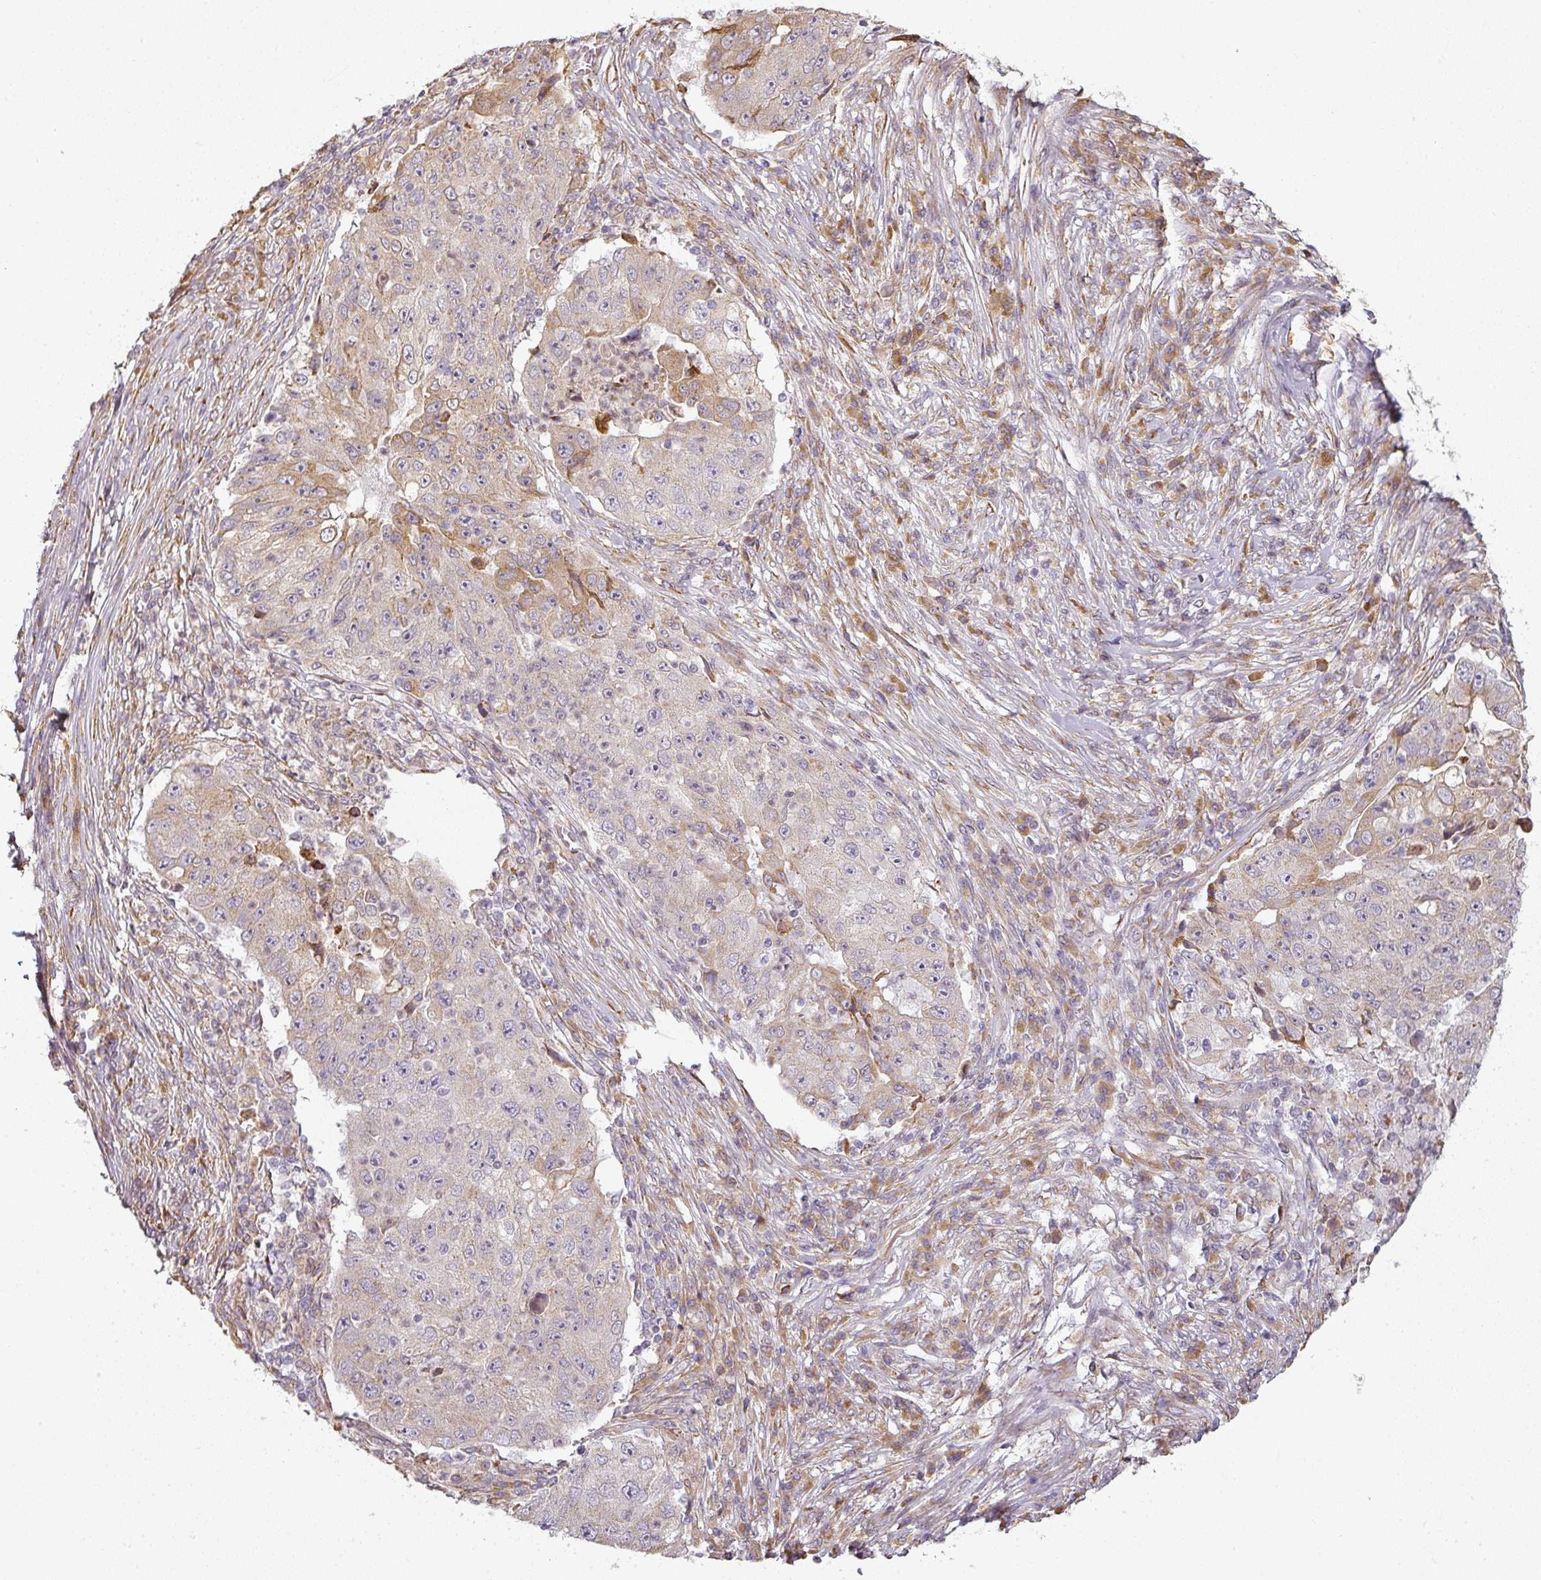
{"staining": {"intensity": "weak", "quantity": "25%-75%", "location": "cytoplasmic/membranous"}, "tissue": "lung cancer", "cell_type": "Tumor cells", "image_type": "cancer", "snomed": [{"axis": "morphology", "description": "Squamous cell carcinoma, NOS"}, {"axis": "topography", "description": "Lung"}], "caption": "Protein staining of squamous cell carcinoma (lung) tissue reveals weak cytoplasmic/membranous expression in approximately 25%-75% of tumor cells. The protein is shown in brown color, while the nuclei are stained blue.", "gene": "CCDC144A", "patient": {"sex": "male", "age": 64}}